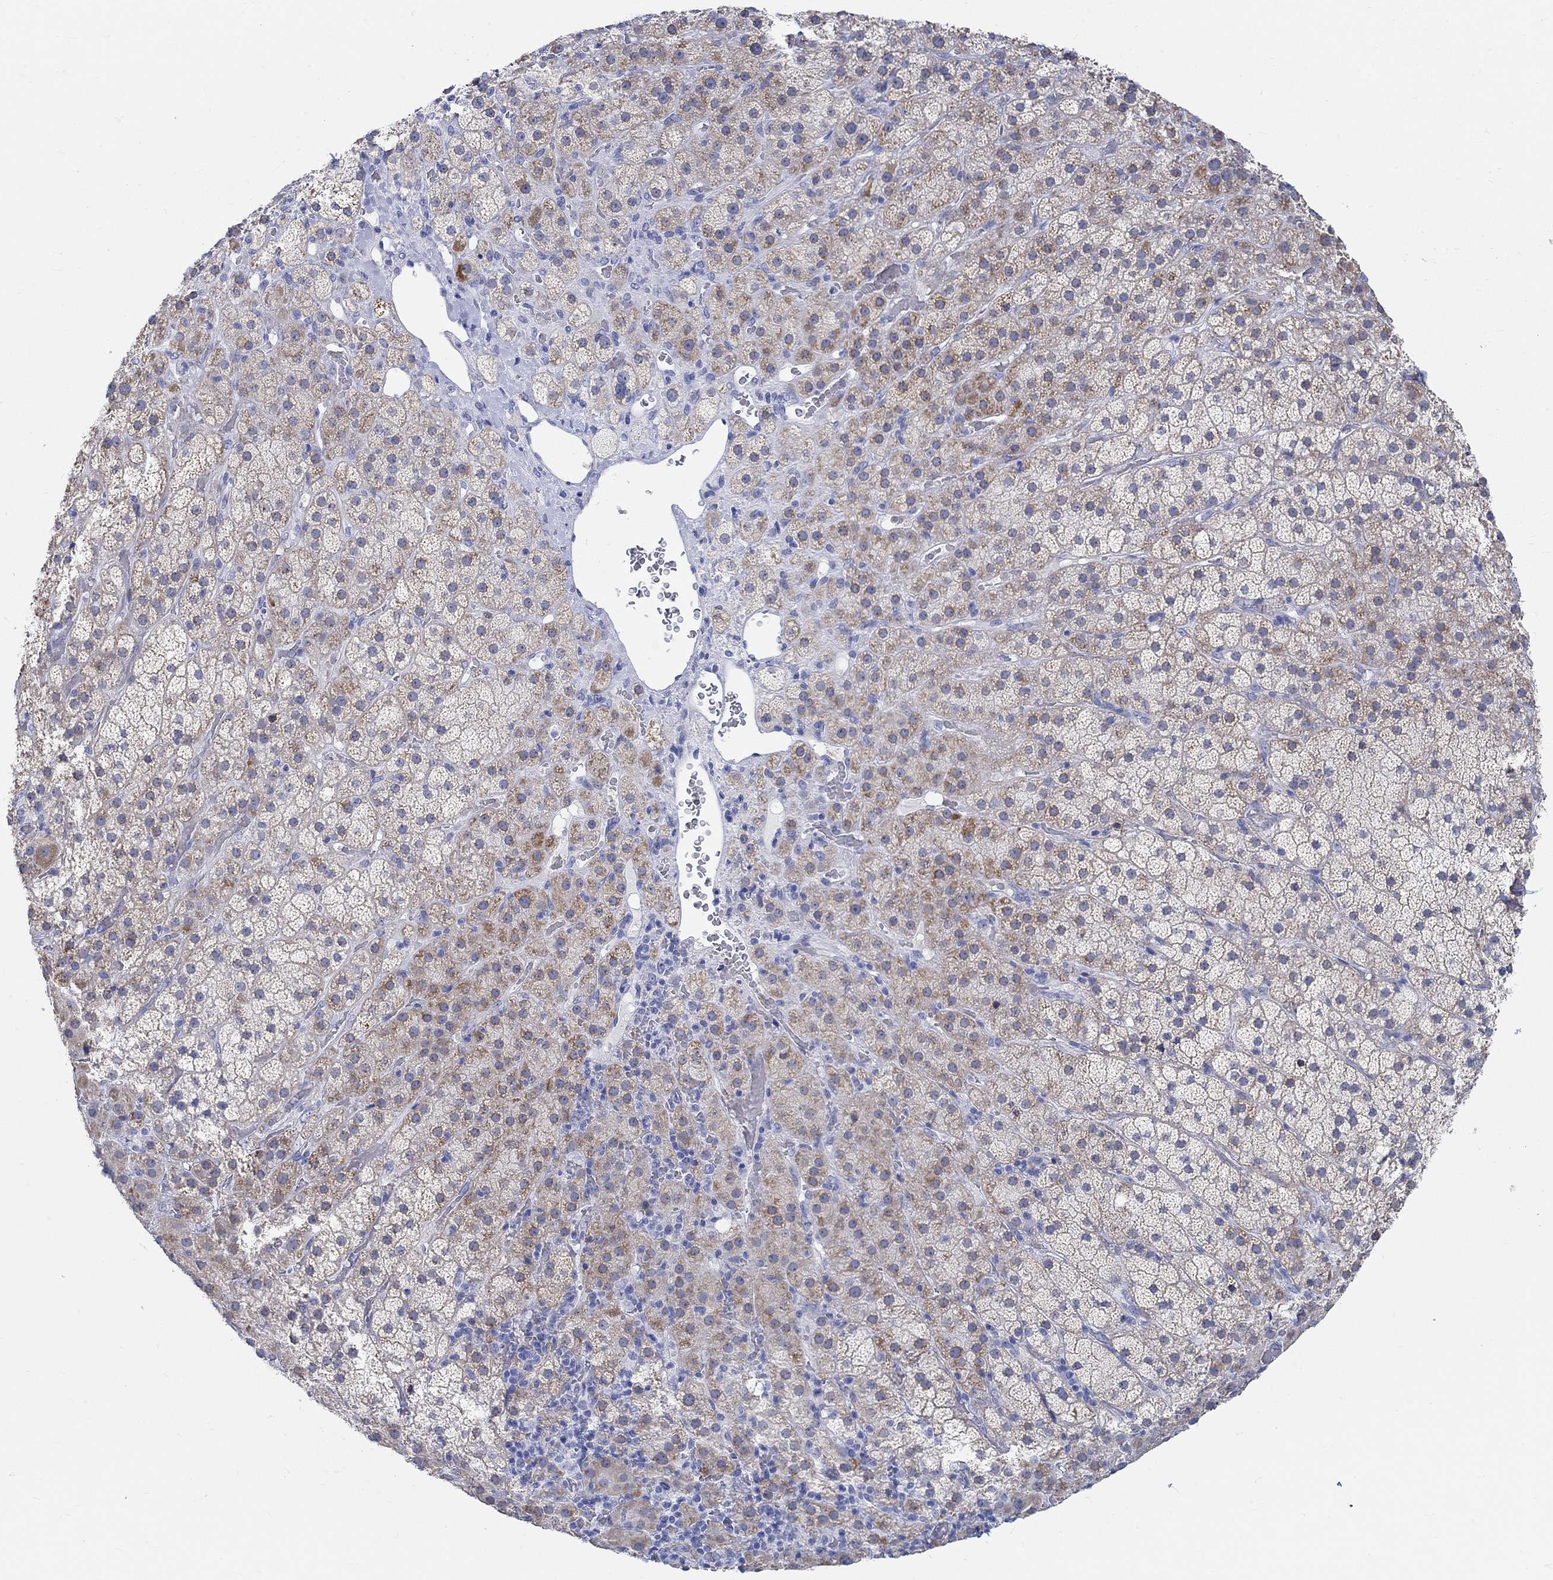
{"staining": {"intensity": "moderate", "quantity": "<25%", "location": "cytoplasmic/membranous"}, "tissue": "adrenal gland", "cell_type": "Glandular cells", "image_type": "normal", "snomed": [{"axis": "morphology", "description": "Normal tissue, NOS"}, {"axis": "topography", "description": "Adrenal gland"}], "caption": "Immunohistochemistry (IHC) of unremarkable adrenal gland demonstrates low levels of moderate cytoplasmic/membranous positivity in about <25% of glandular cells.", "gene": "GRIA3", "patient": {"sex": "male", "age": 57}}